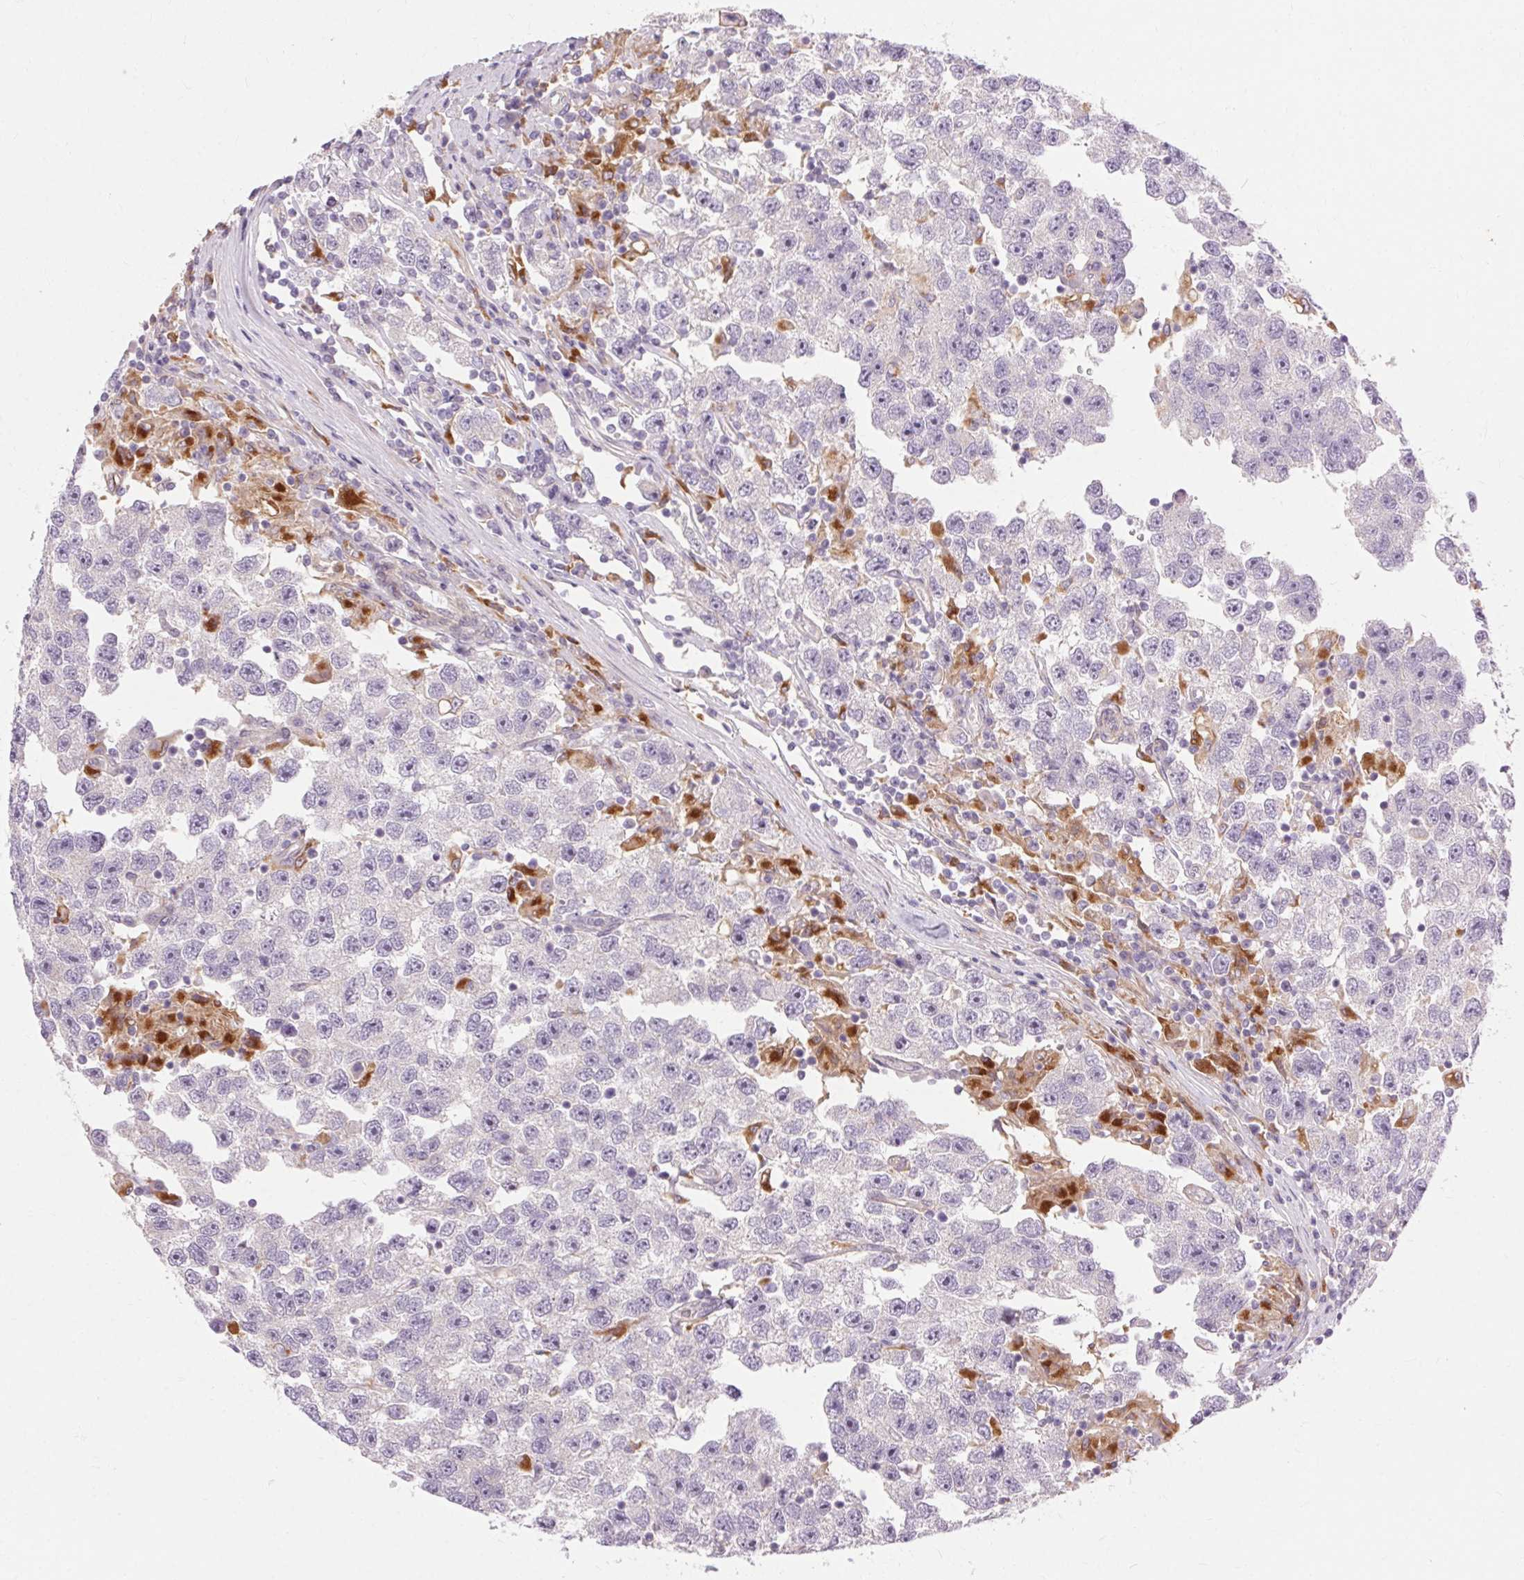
{"staining": {"intensity": "negative", "quantity": "none", "location": "none"}, "tissue": "testis cancer", "cell_type": "Tumor cells", "image_type": "cancer", "snomed": [{"axis": "morphology", "description": "Seminoma, NOS"}, {"axis": "topography", "description": "Testis"}], "caption": "Tumor cells are negative for protein expression in human testis cancer. (DAB (3,3'-diaminobenzidine) immunohistochemistry with hematoxylin counter stain).", "gene": "TM6SF1", "patient": {"sex": "male", "age": 26}}